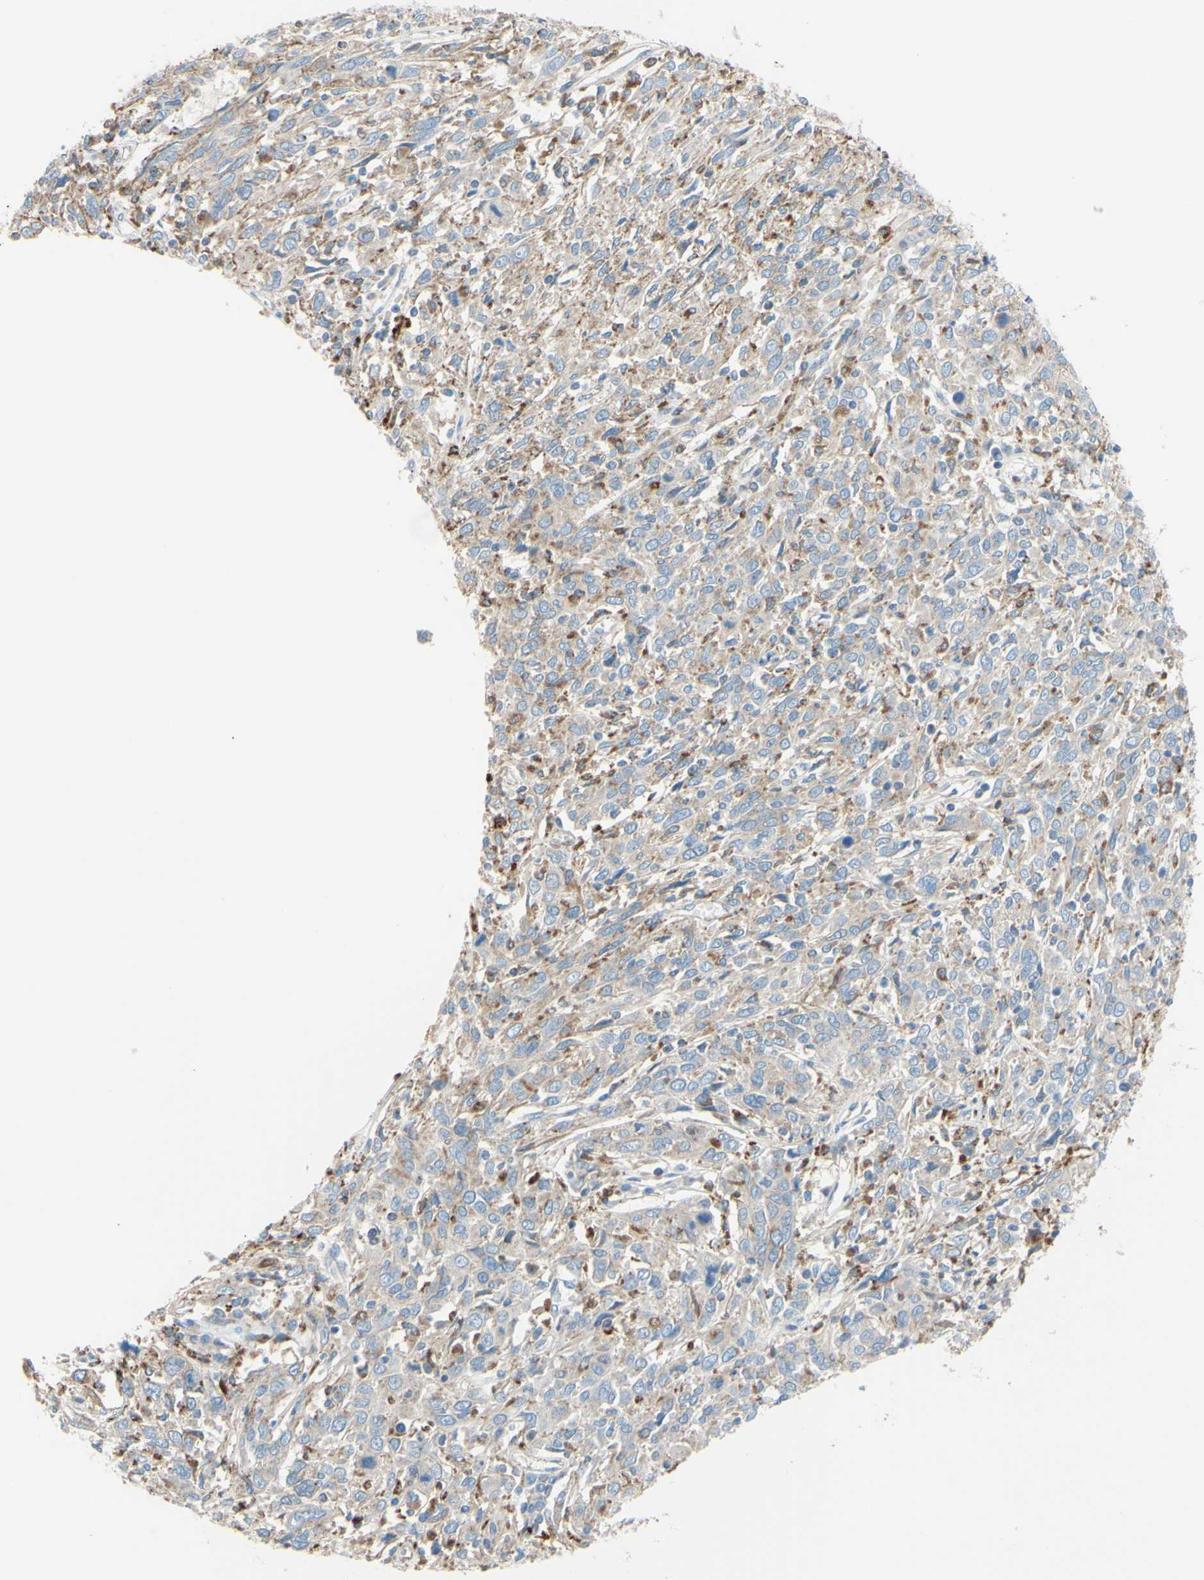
{"staining": {"intensity": "weak", "quantity": ">75%", "location": "cytoplasmic/membranous"}, "tissue": "cervical cancer", "cell_type": "Tumor cells", "image_type": "cancer", "snomed": [{"axis": "morphology", "description": "Squamous cell carcinoma, NOS"}, {"axis": "topography", "description": "Cervix"}], "caption": "The photomicrograph reveals a brown stain indicating the presence of a protein in the cytoplasmic/membranous of tumor cells in cervical squamous cell carcinoma.", "gene": "CTSD", "patient": {"sex": "female", "age": 46}}